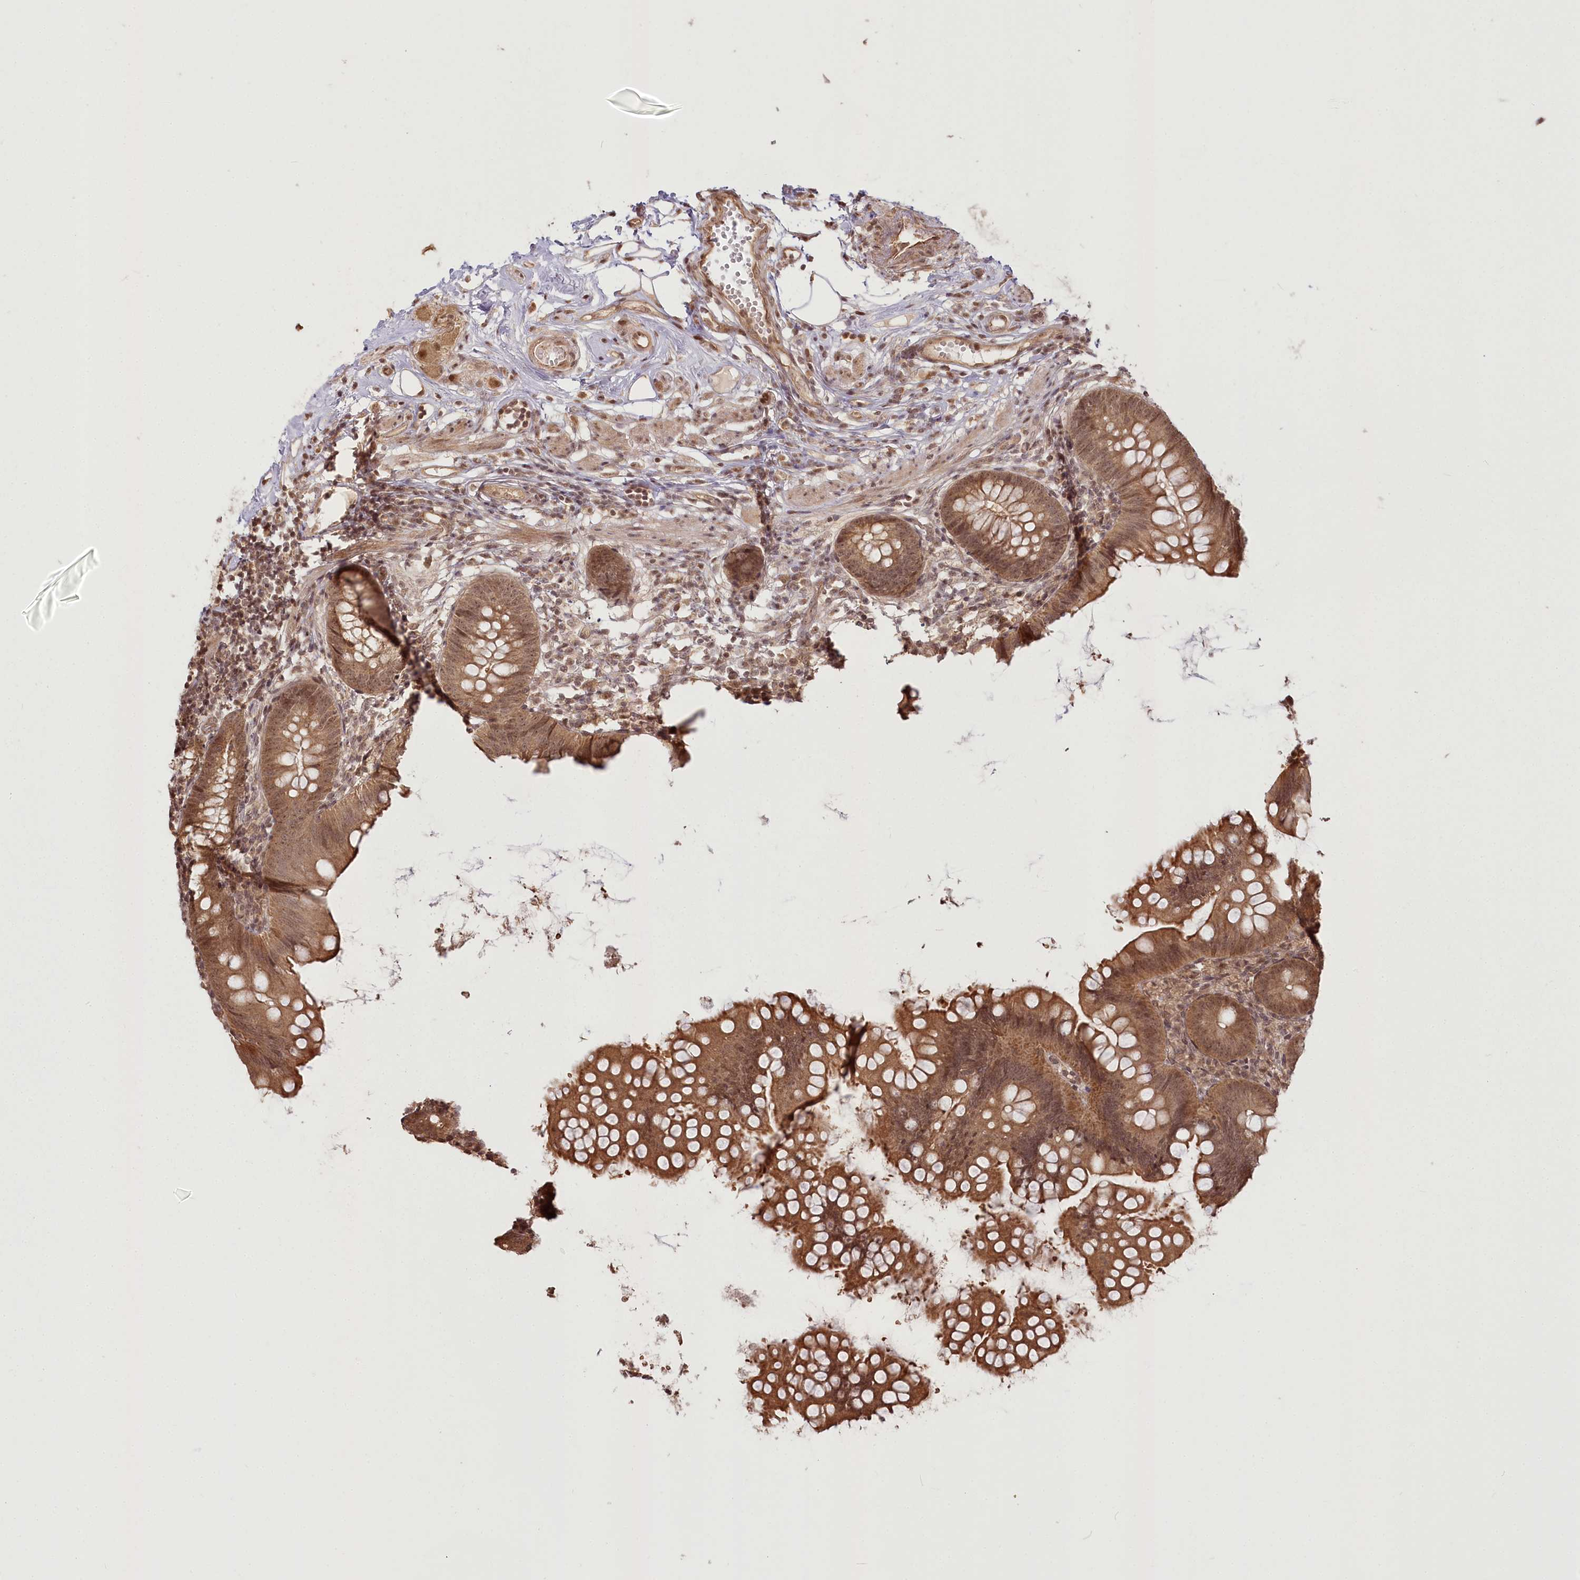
{"staining": {"intensity": "moderate", "quantity": ">75%", "location": "cytoplasmic/membranous,nuclear"}, "tissue": "appendix", "cell_type": "Glandular cells", "image_type": "normal", "snomed": [{"axis": "morphology", "description": "Normal tissue, NOS"}, {"axis": "topography", "description": "Appendix"}], "caption": "Immunohistochemical staining of unremarkable human appendix exhibits >75% levels of moderate cytoplasmic/membranous,nuclear protein expression in about >75% of glandular cells. Ihc stains the protein of interest in brown and the nuclei are stained blue.", "gene": "R3HDM2", "patient": {"sex": "female", "age": 62}}